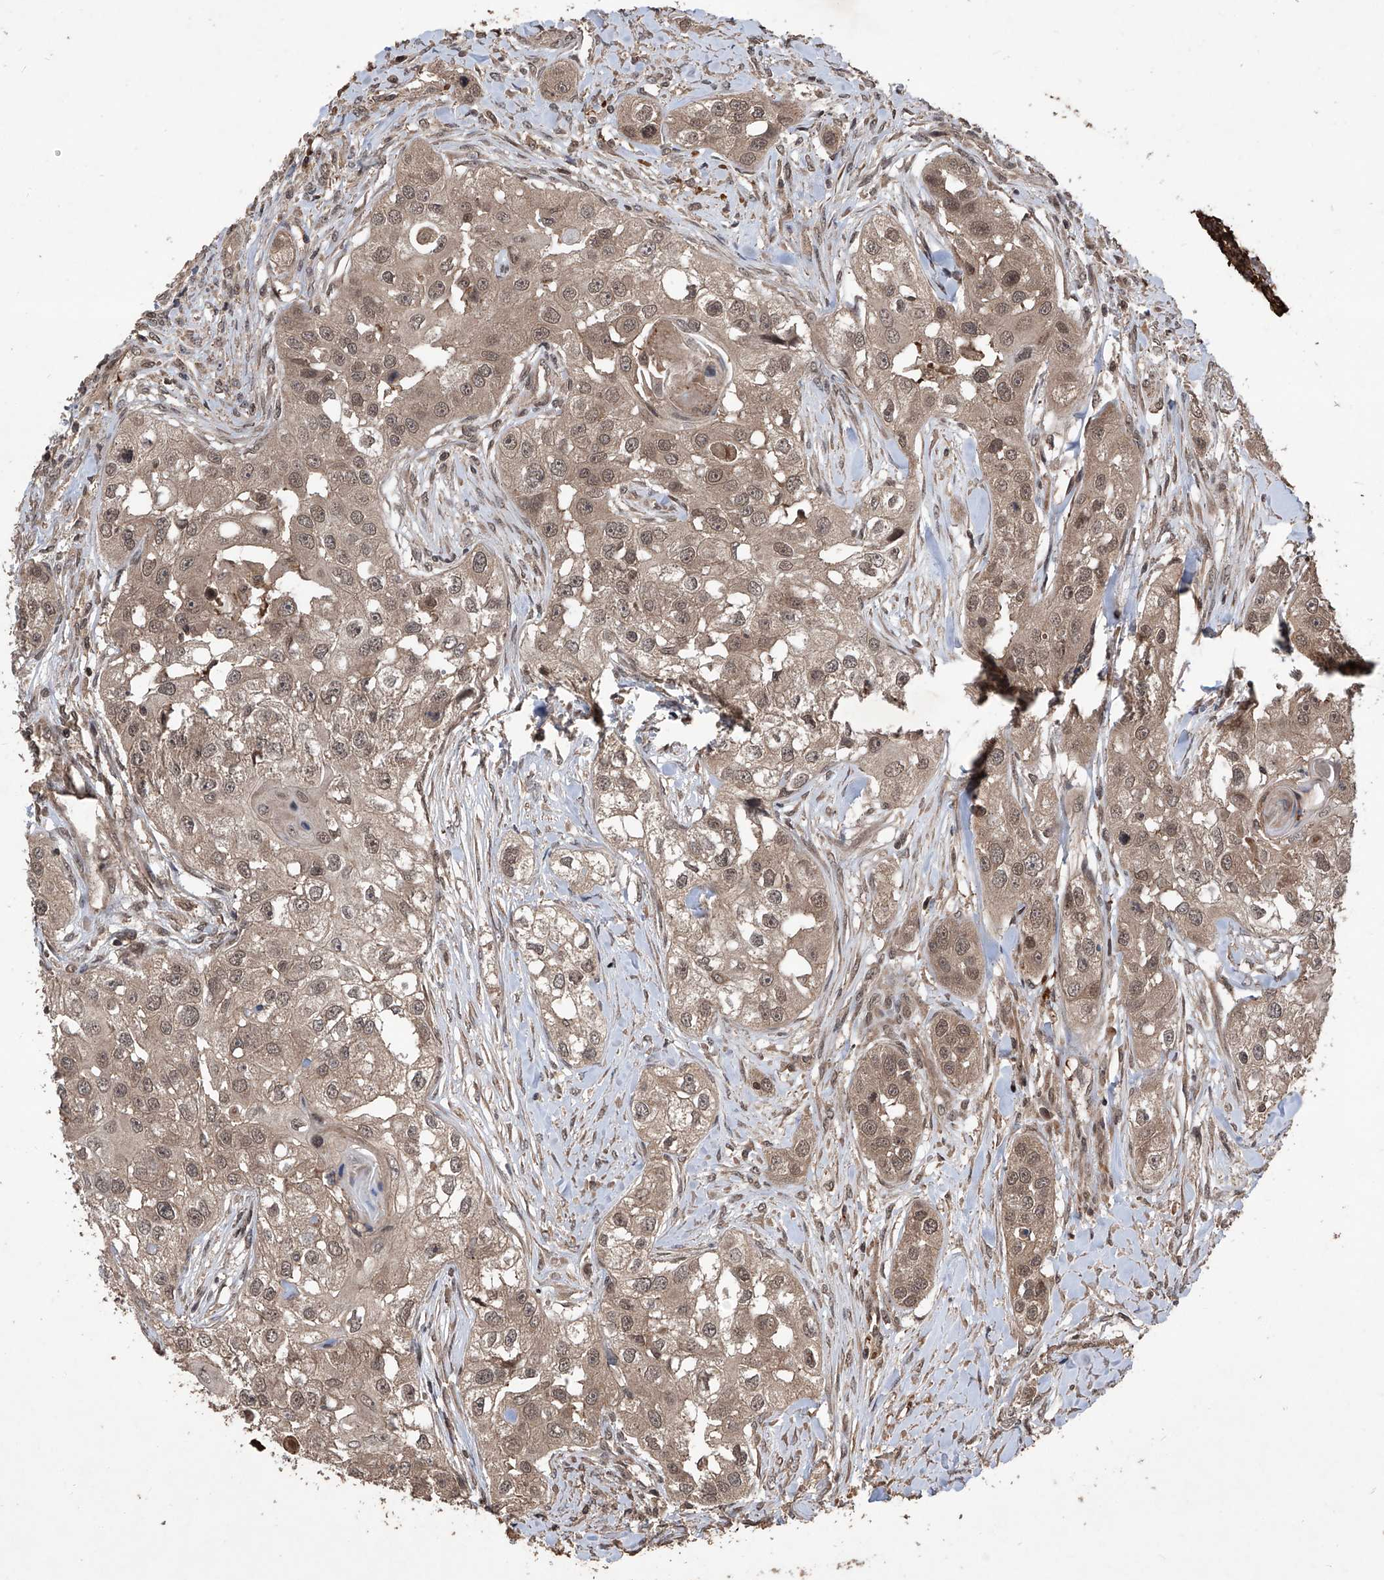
{"staining": {"intensity": "weak", "quantity": ">75%", "location": "cytoplasmic/membranous,nuclear"}, "tissue": "head and neck cancer", "cell_type": "Tumor cells", "image_type": "cancer", "snomed": [{"axis": "morphology", "description": "Normal tissue, NOS"}, {"axis": "morphology", "description": "Squamous cell carcinoma, NOS"}, {"axis": "topography", "description": "Skeletal muscle"}, {"axis": "topography", "description": "Head-Neck"}], "caption": "IHC of head and neck cancer displays low levels of weak cytoplasmic/membranous and nuclear staining in approximately >75% of tumor cells.", "gene": "LYSMD4", "patient": {"sex": "male", "age": 51}}